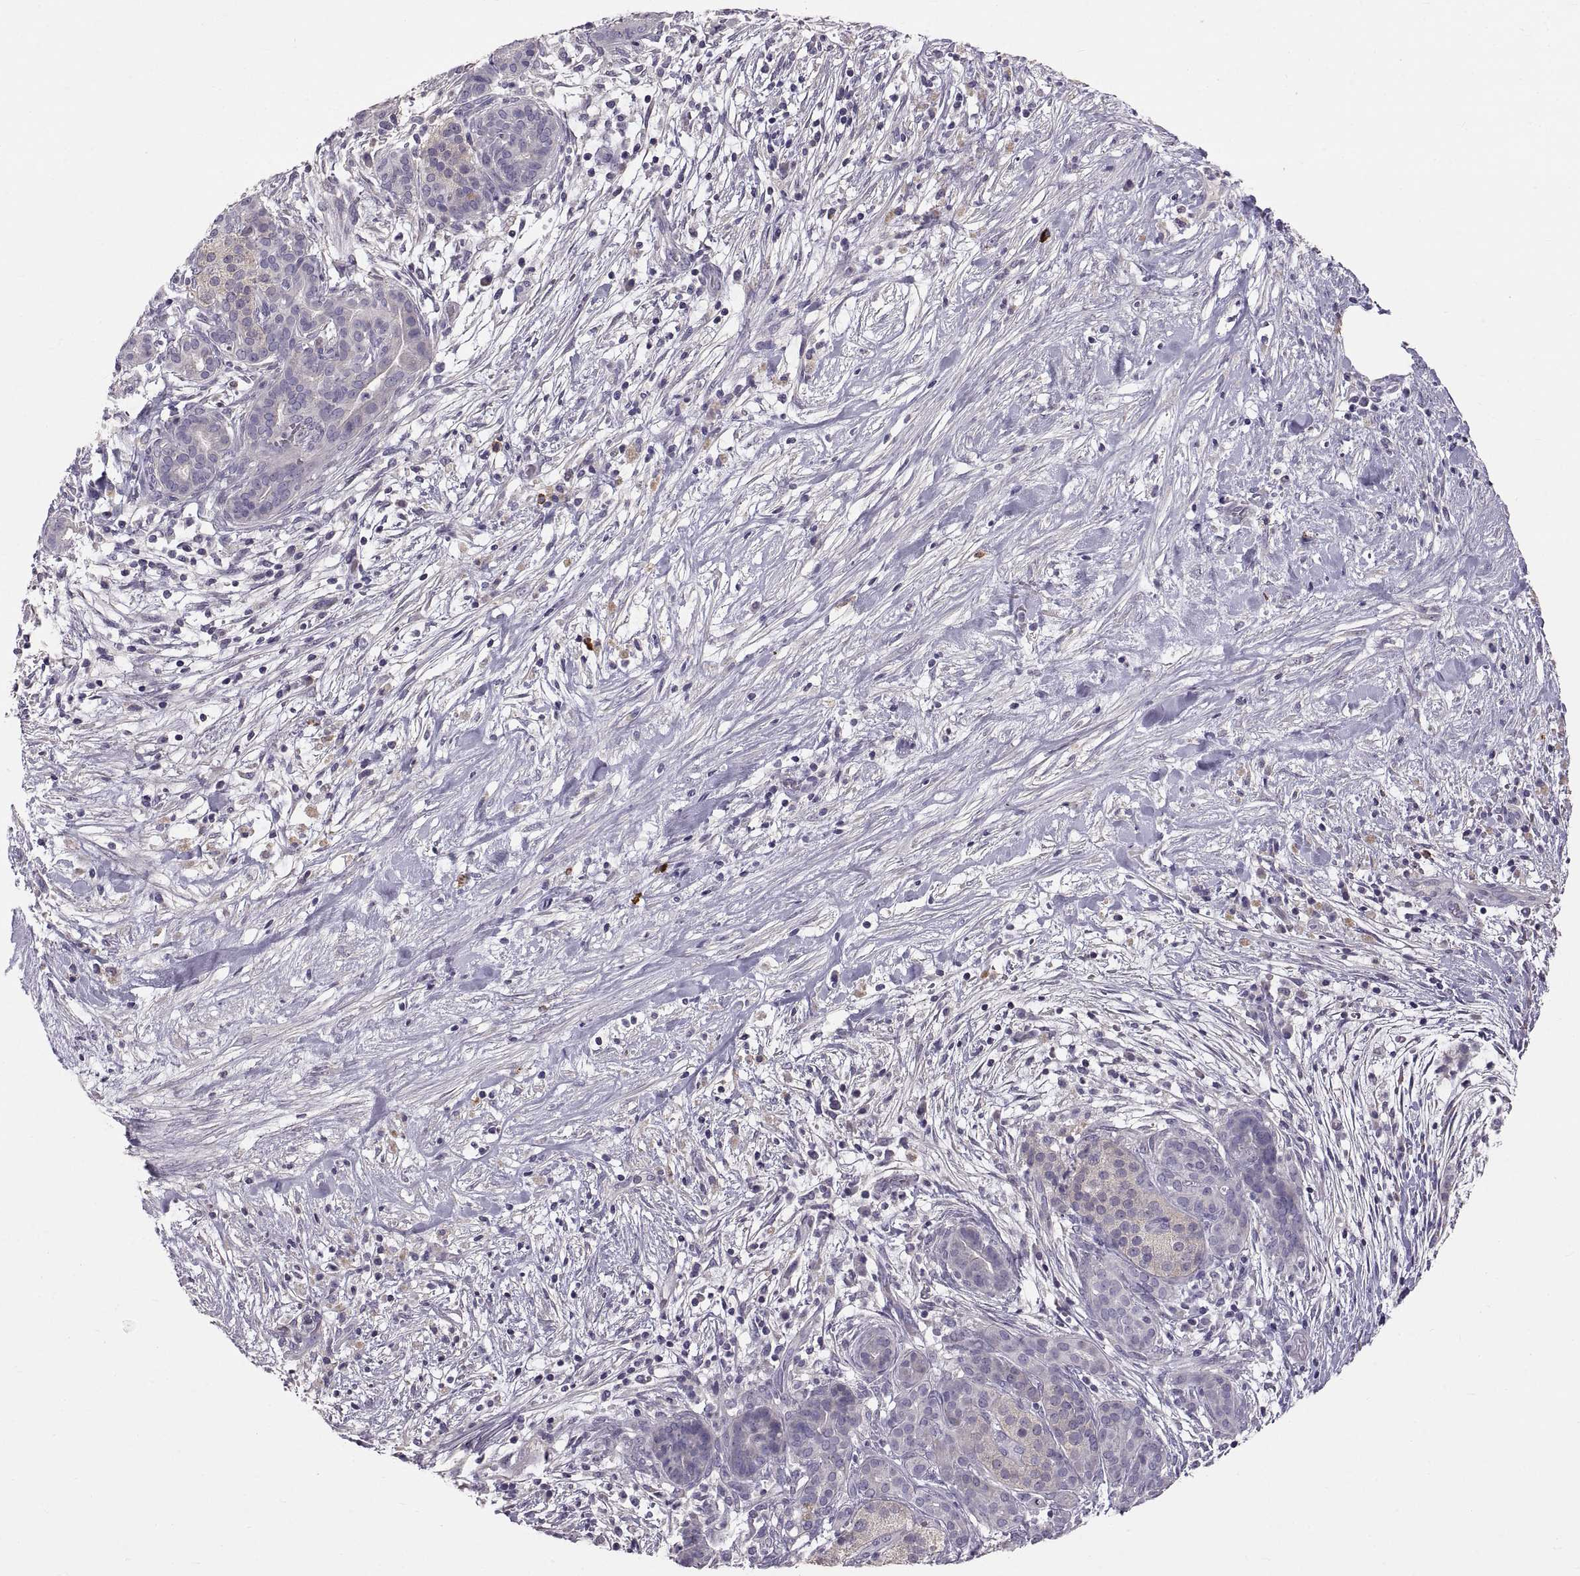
{"staining": {"intensity": "negative", "quantity": "none", "location": "none"}, "tissue": "pancreatic cancer", "cell_type": "Tumor cells", "image_type": "cancer", "snomed": [{"axis": "morphology", "description": "Adenocarcinoma, NOS"}, {"axis": "topography", "description": "Pancreas"}], "caption": "An immunohistochemistry photomicrograph of pancreatic cancer (adenocarcinoma) is shown. There is no staining in tumor cells of pancreatic cancer (adenocarcinoma).", "gene": "WFDC8", "patient": {"sex": "male", "age": 44}}